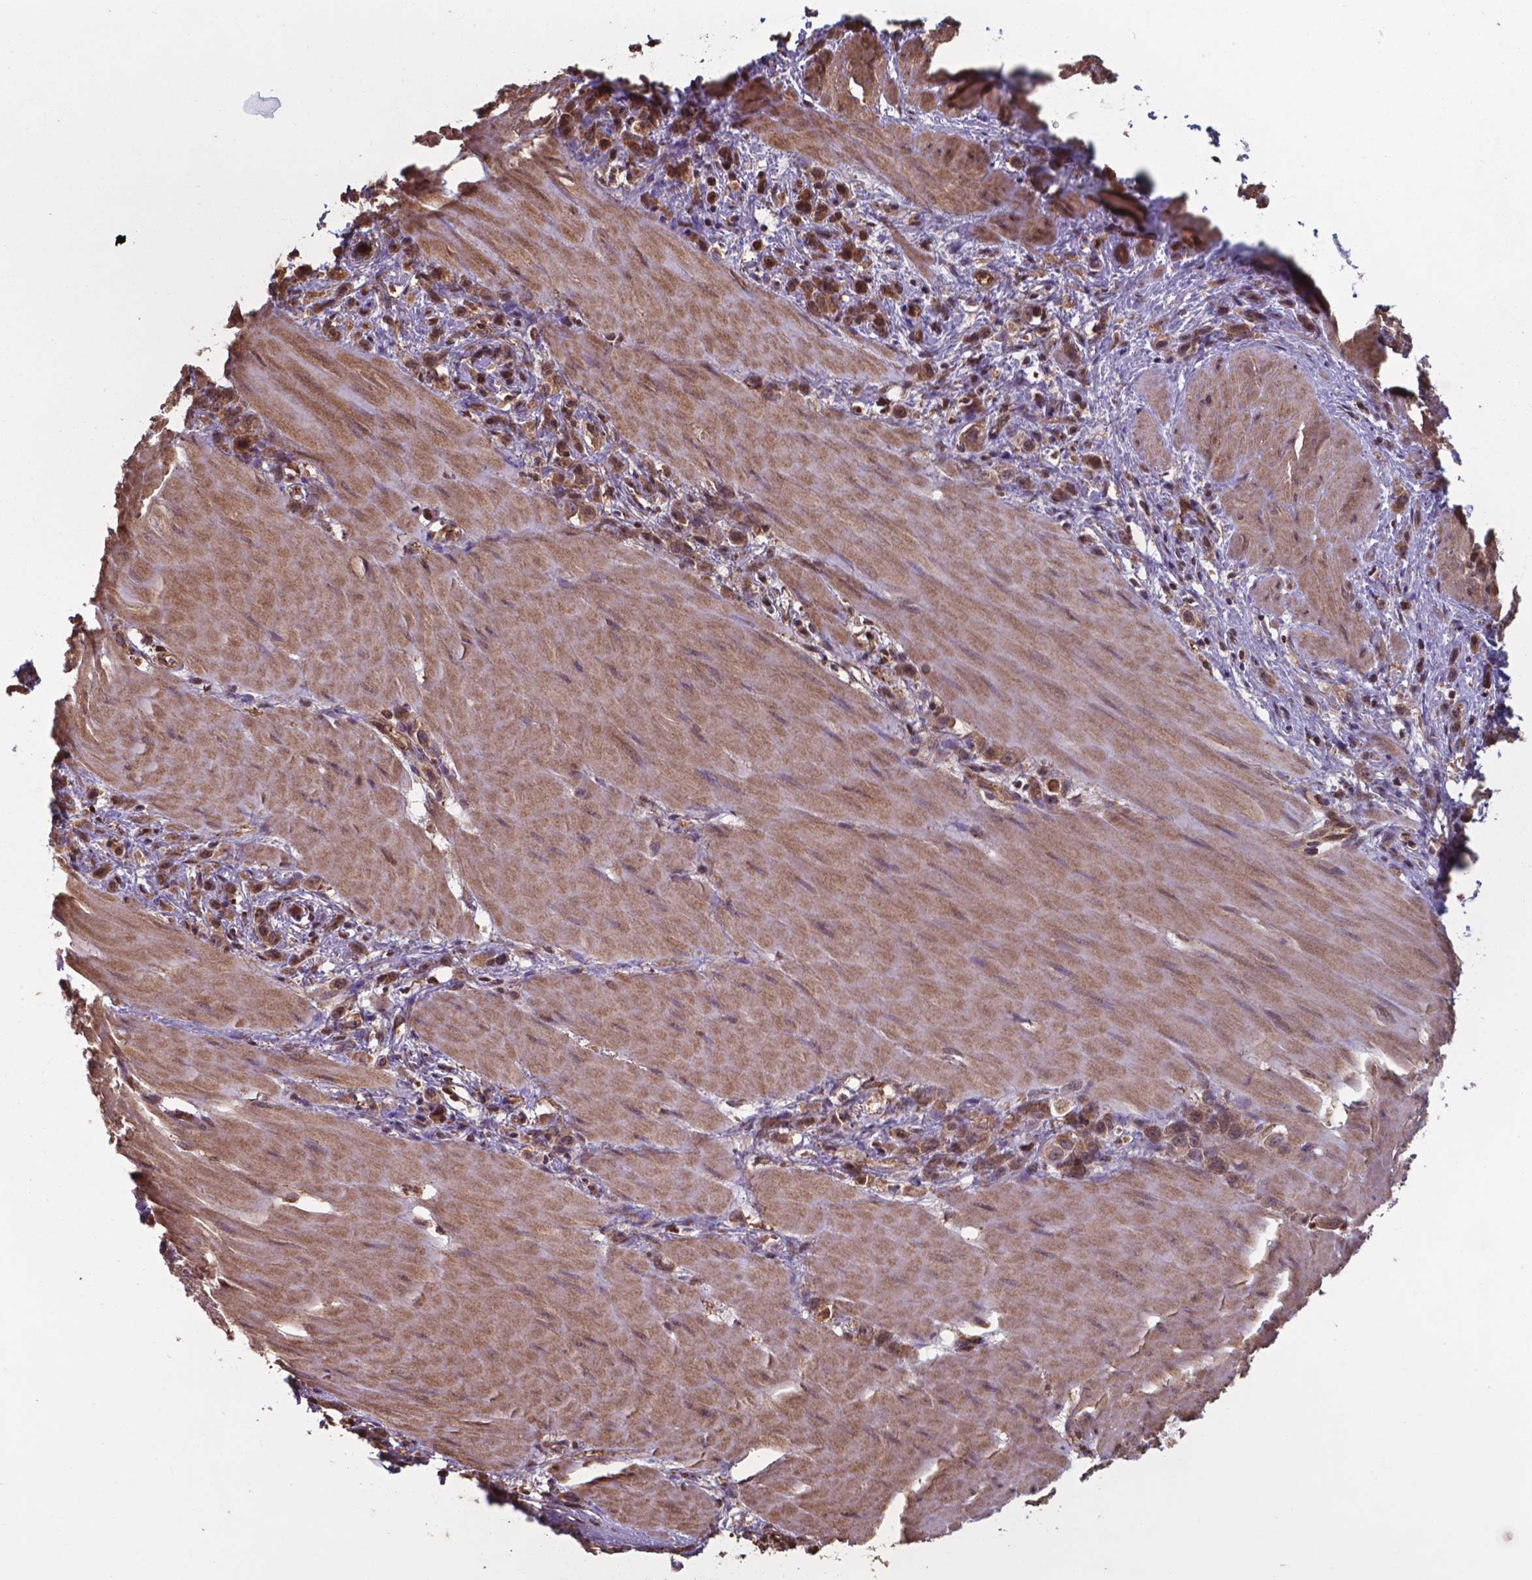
{"staining": {"intensity": "moderate", "quantity": ">75%", "location": "cytoplasmic/membranous,nuclear"}, "tissue": "stomach cancer", "cell_type": "Tumor cells", "image_type": "cancer", "snomed": [{"axis": "morphology", "description": "Adenocarcinoma, NOS"}, {"axis": "topography", "description": "Stomach"}], "caption": "Protein expression analysis of stomach adenocarcinoma demonstrates moderate cytoplasmic/membranous and nuclear staining in approximately >75% of tumor cells.", "gene": "CHP2", "patient": {"sex": "male", "age": 47}}